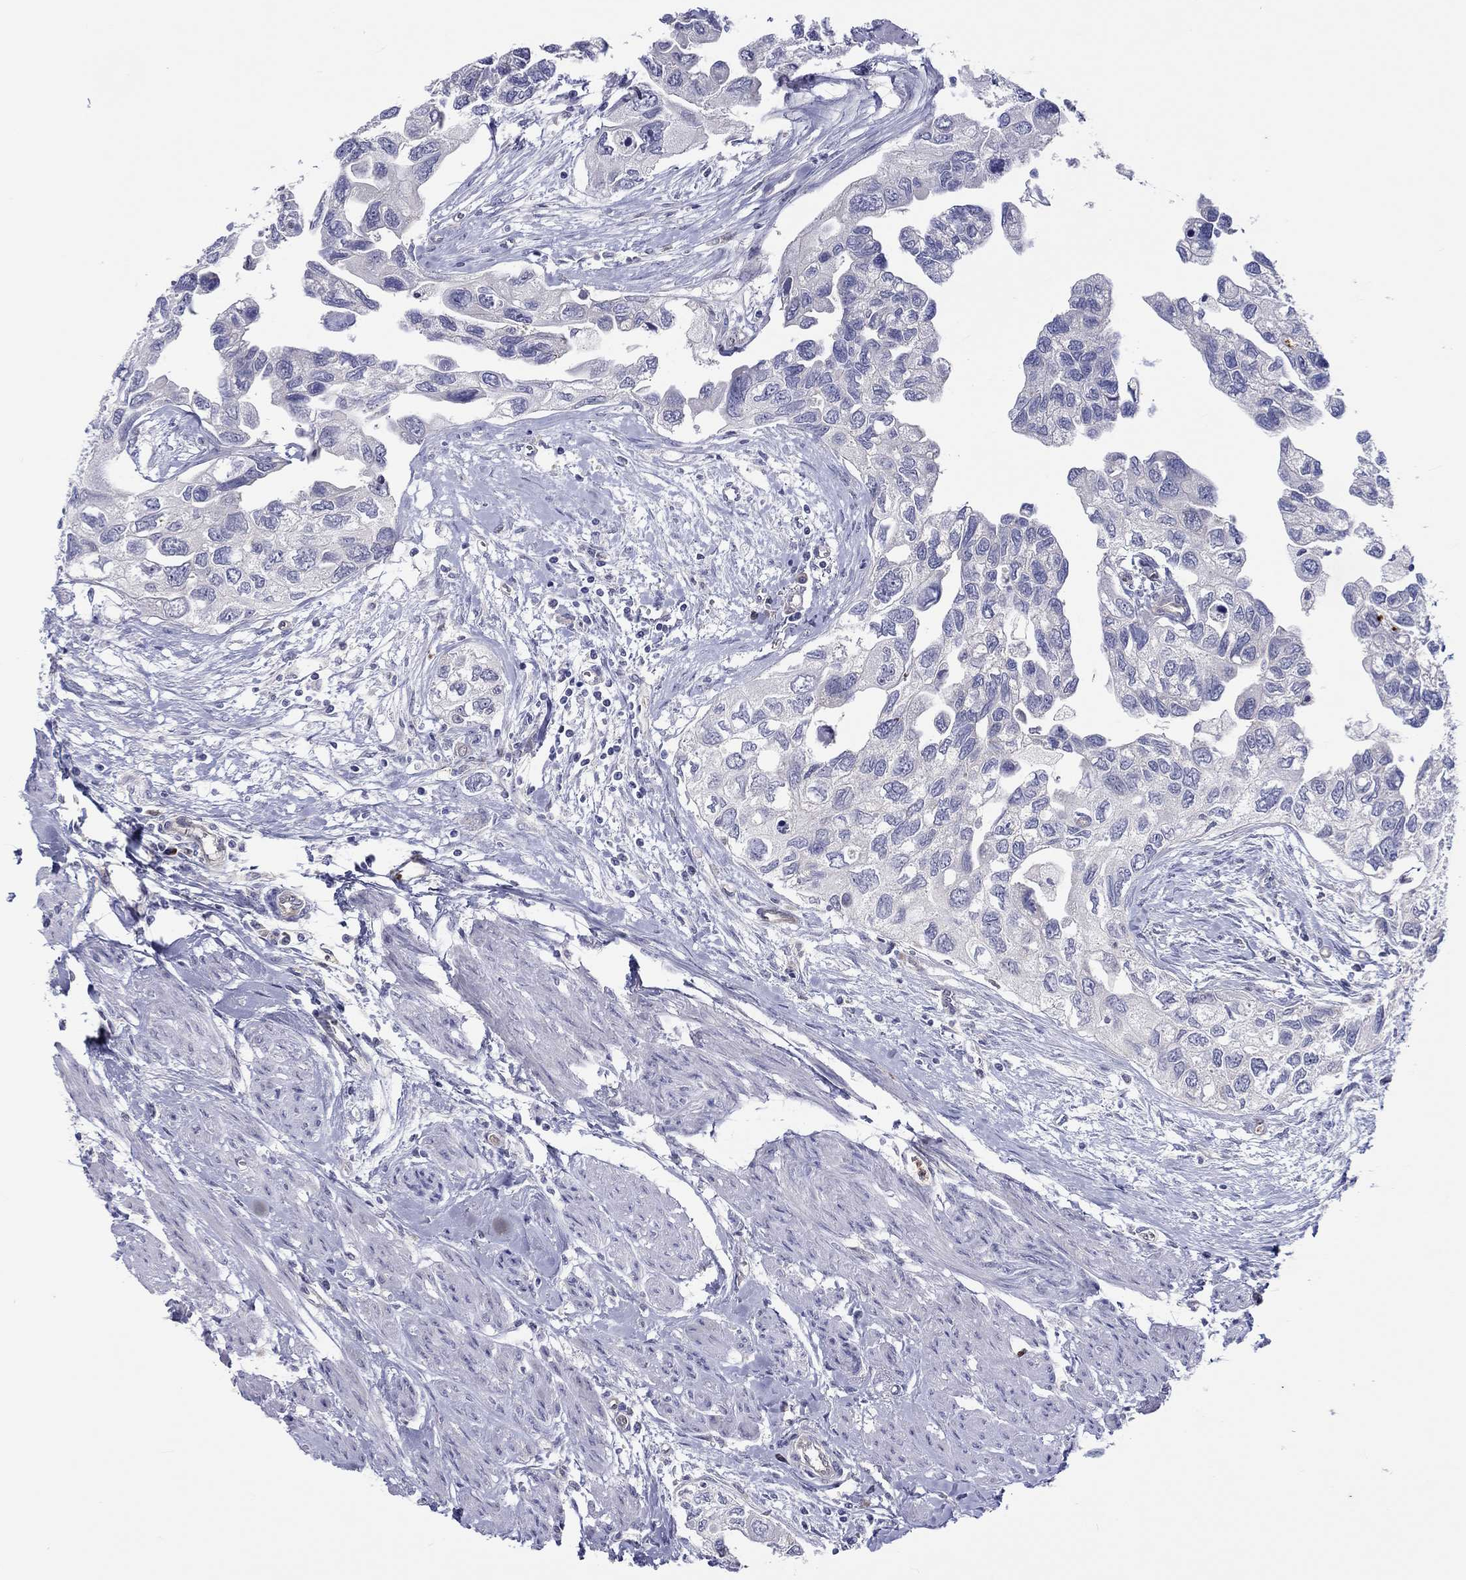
{"staining": {"intensity": "negative", "quantity": "none", "location": "none"}, "tissue": "urothelial cancer", "cell_type": "Tumor cells", "image_type": "cancer", "snomed": [{"axis": "morphology", "description": "Urothelial carcinoma, High grade"}, {"axis": "topography", "description": "Urinary bladder"}], "caption": "Immunohistochemistry (IHC) image of urothelial carcinoma (high-grade) stained for a protein (brown), which reveals no expression in tumor cells. (DAB (3,3'-diaminobenzidine) IHC visualized using brightfield microscopy, high magnification).", "gene": "ABCG4", "patient": {"sex": "male", "age": 59}}